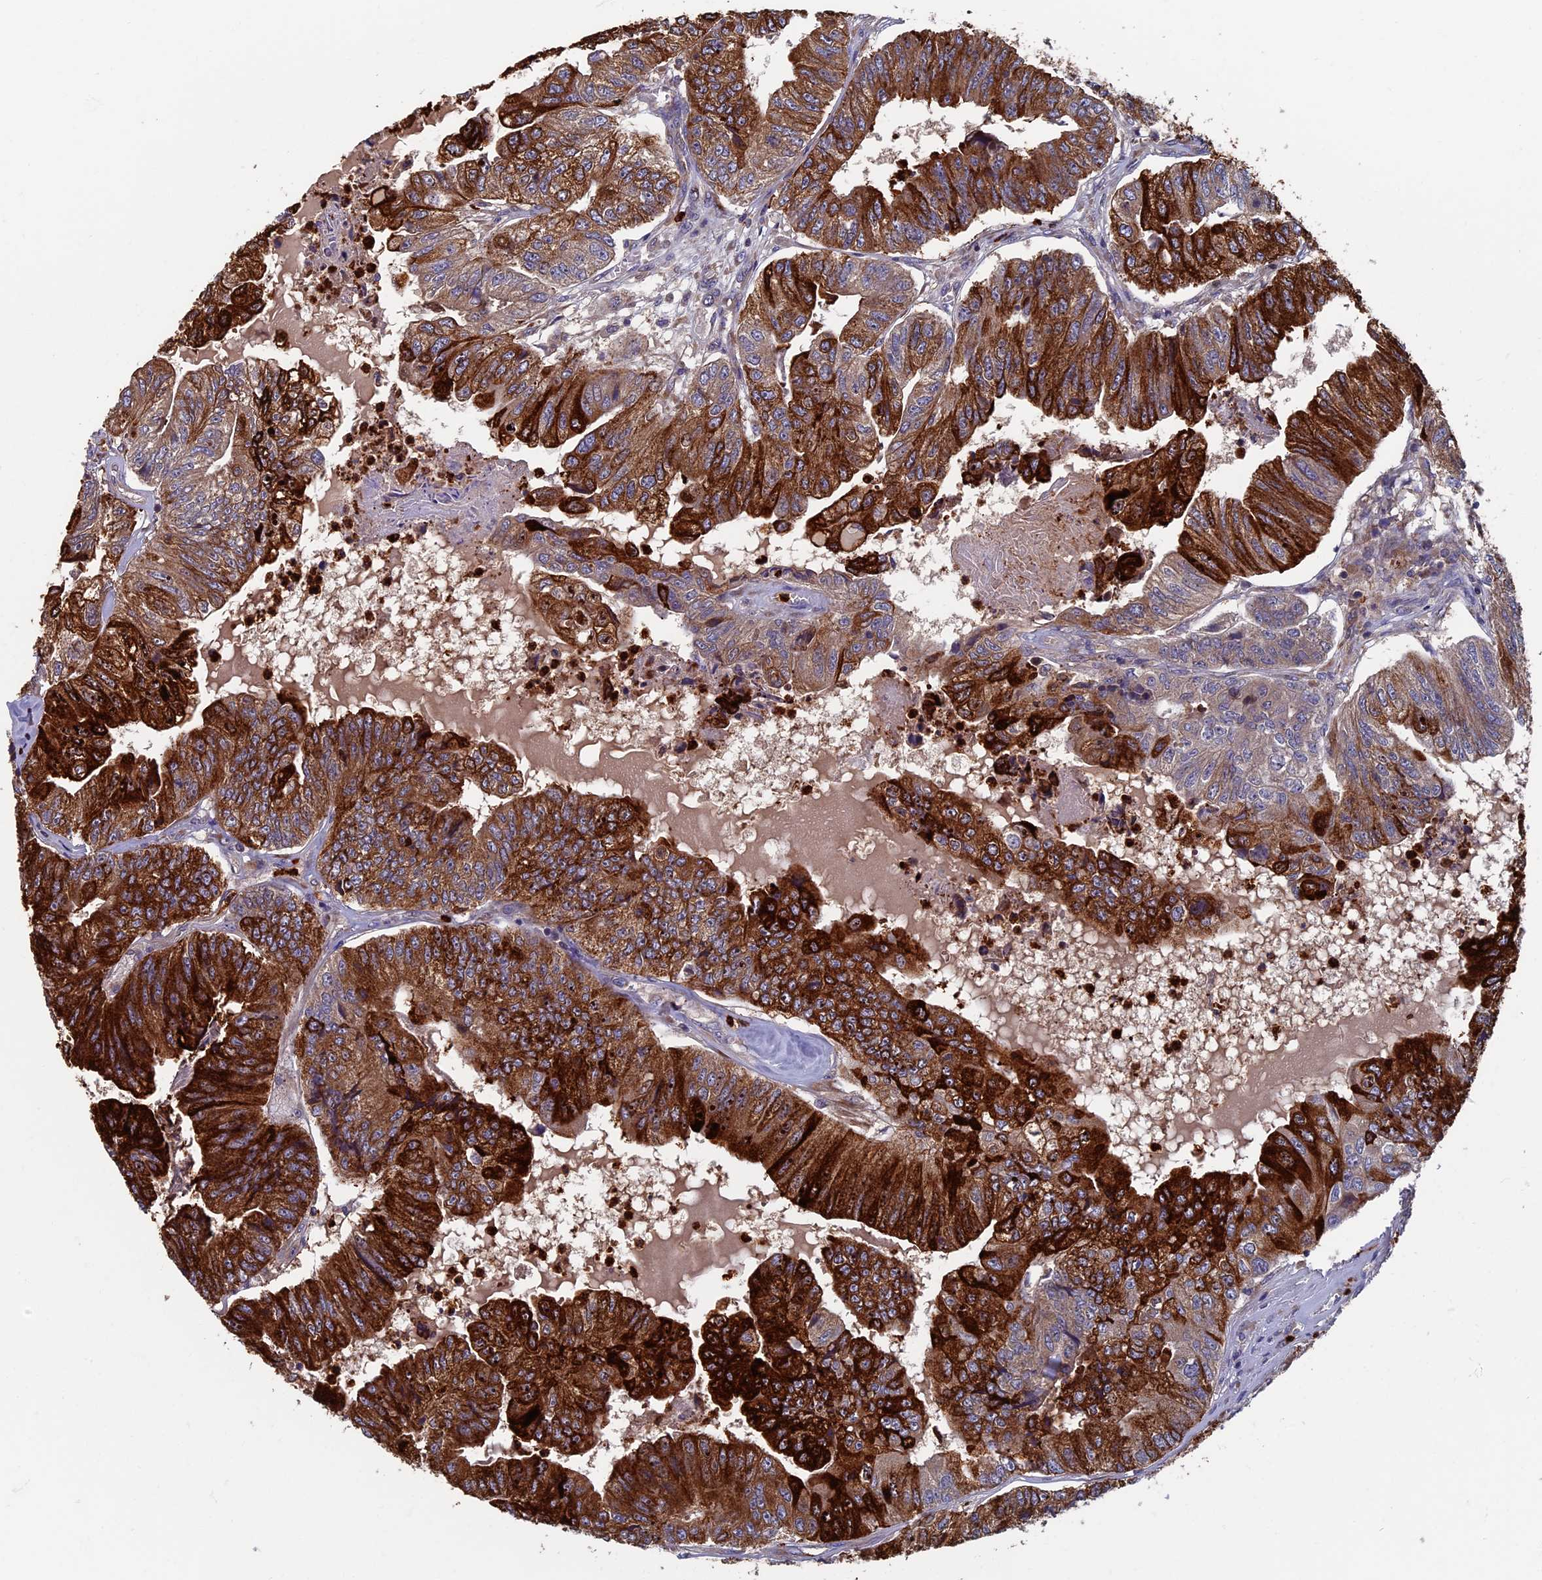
{"staining": {"intensity": "strong", "quantity": ">75%", "location": "cytoplasmic/membranous"}, "tissue": "colorectal cancer", "cell_type": "Tumor cells", "image_type": "cancer", "snomed": [{"axis": "morphology", "description": "Adenocarcinoma, NOS"}, {"axis": "topography", "description": "Colon"}], "caption": "This is a micrograph of IHC staining of colorectal cancer (adenocarcinoma), which shows strong expression in the cytoplasmic/membranous of tumor cells.", "gene": "TNK2", "patient": {"sex": "female", "age": 67}}